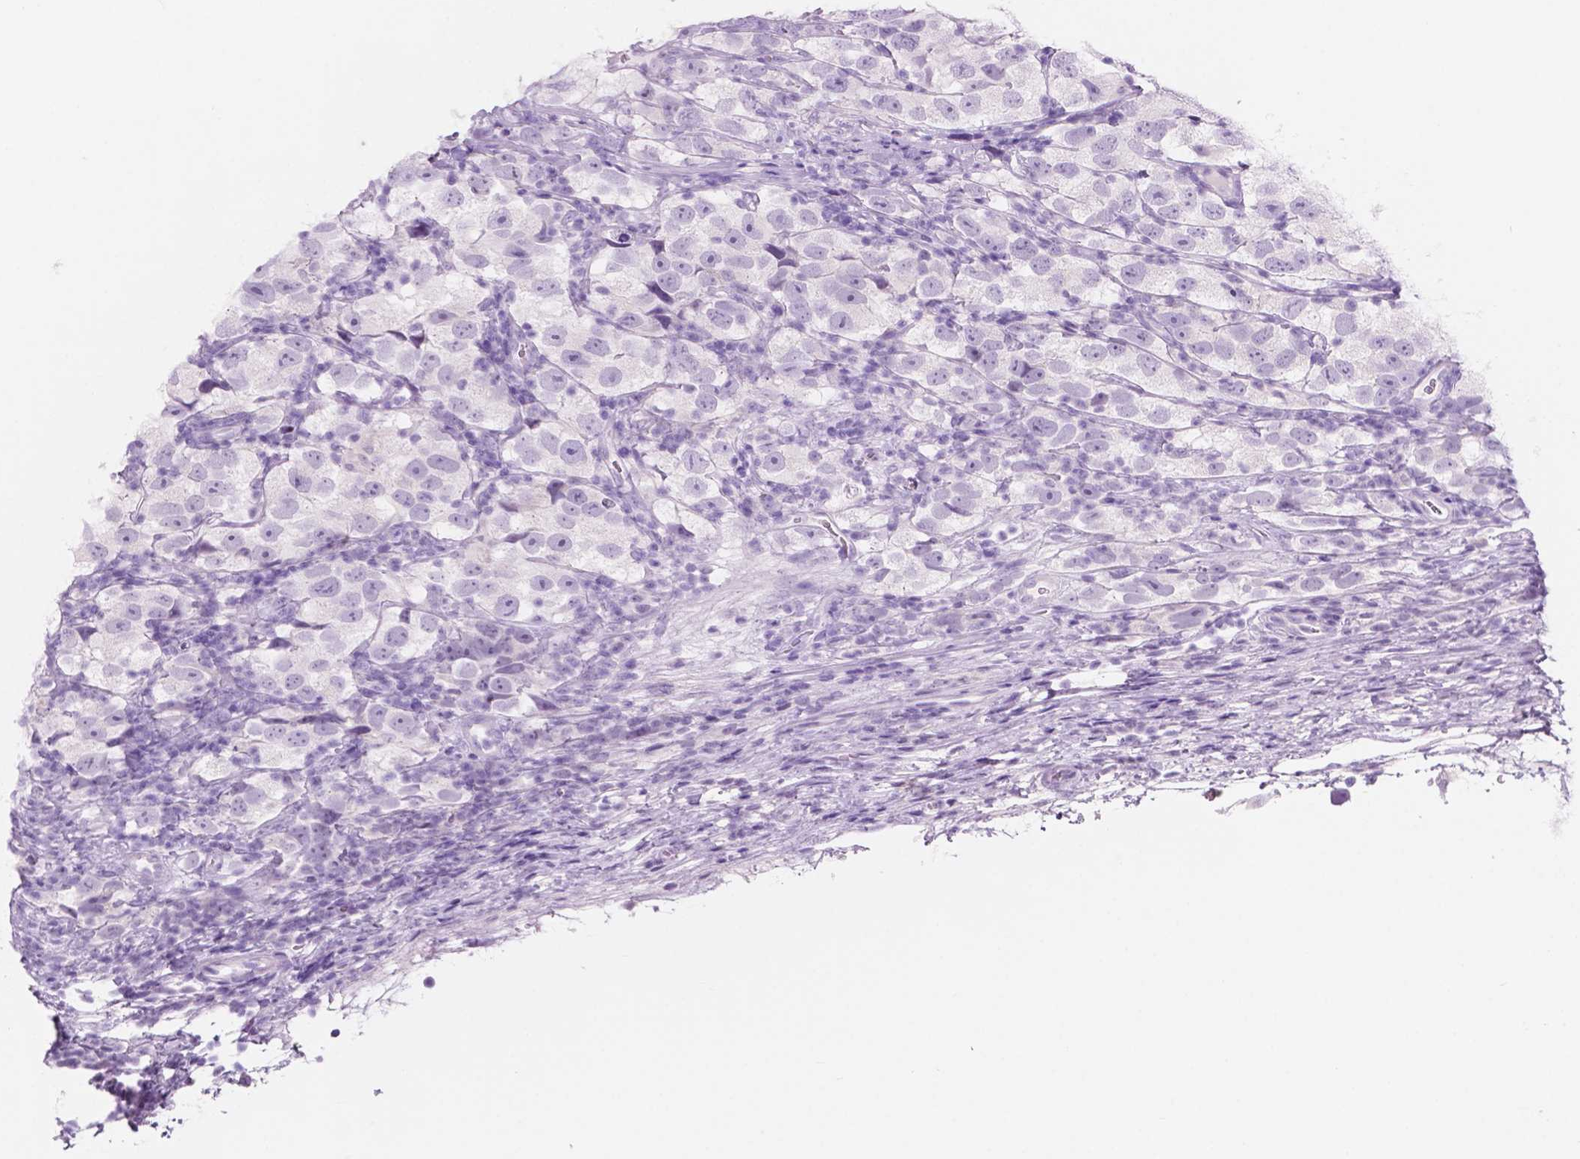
{"staining": {"intensity": "negative", "quantity": "none", "location": "none"}, "tissue": "testis cancer", "cell_type": "Tumor cells", "image_type": "cancer", "snomed": [{"axis": "morphology", "description": "Seminoma, NOS"}, {"axis": "topography", "description": "Testis"}], "caption": "Testis seminoma stained for a protein using immunohistochemistry shows no staining tumor cells.", "gene": "CUZD1", "patient": {"sex": "male", "age": 26}}